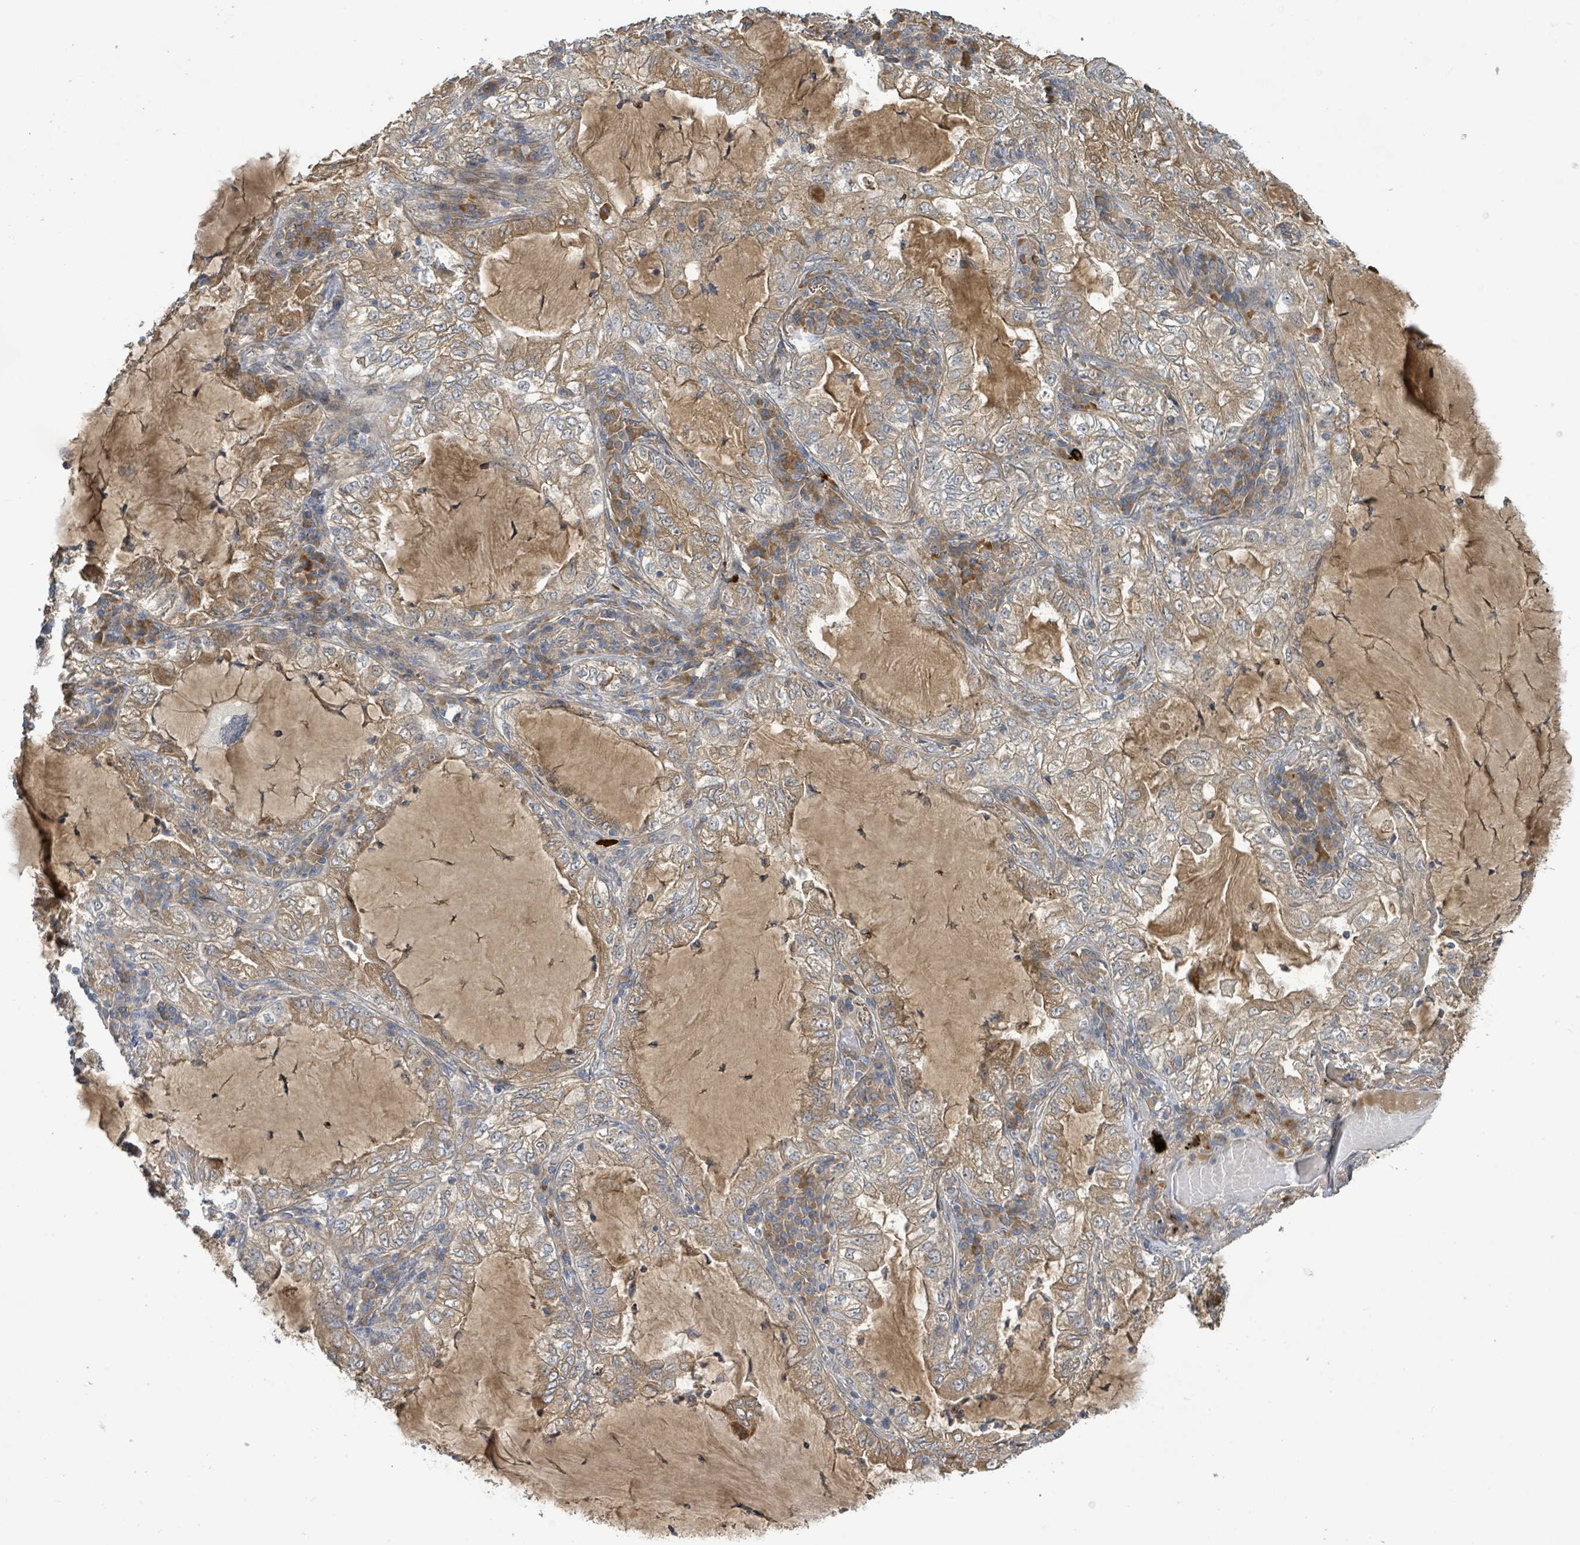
{"staining": {"intensity": "moderate", "quantity": ">75%", "location": "cytoplasmic/membranous"}, "tissue": "lung cancer", "cell_type": "Tumor cells", "image_type": "cancer", "snomed": [{"axis": "morphology", "description": "Adenocarcinoma, NOS"}, {"axis": "topography", "description": "Lung"}], "caption": "Protein analysis of lung cancer tissue reveals moderate cytoplasmic/membranous staining in about >75% of tumor cells. (DAB (3,3'-diaminobenzidine) IHC with brightfield microscopy, high magnification).", "gene": "STARD4", "patient": {"sex": "female", "age": 73}}